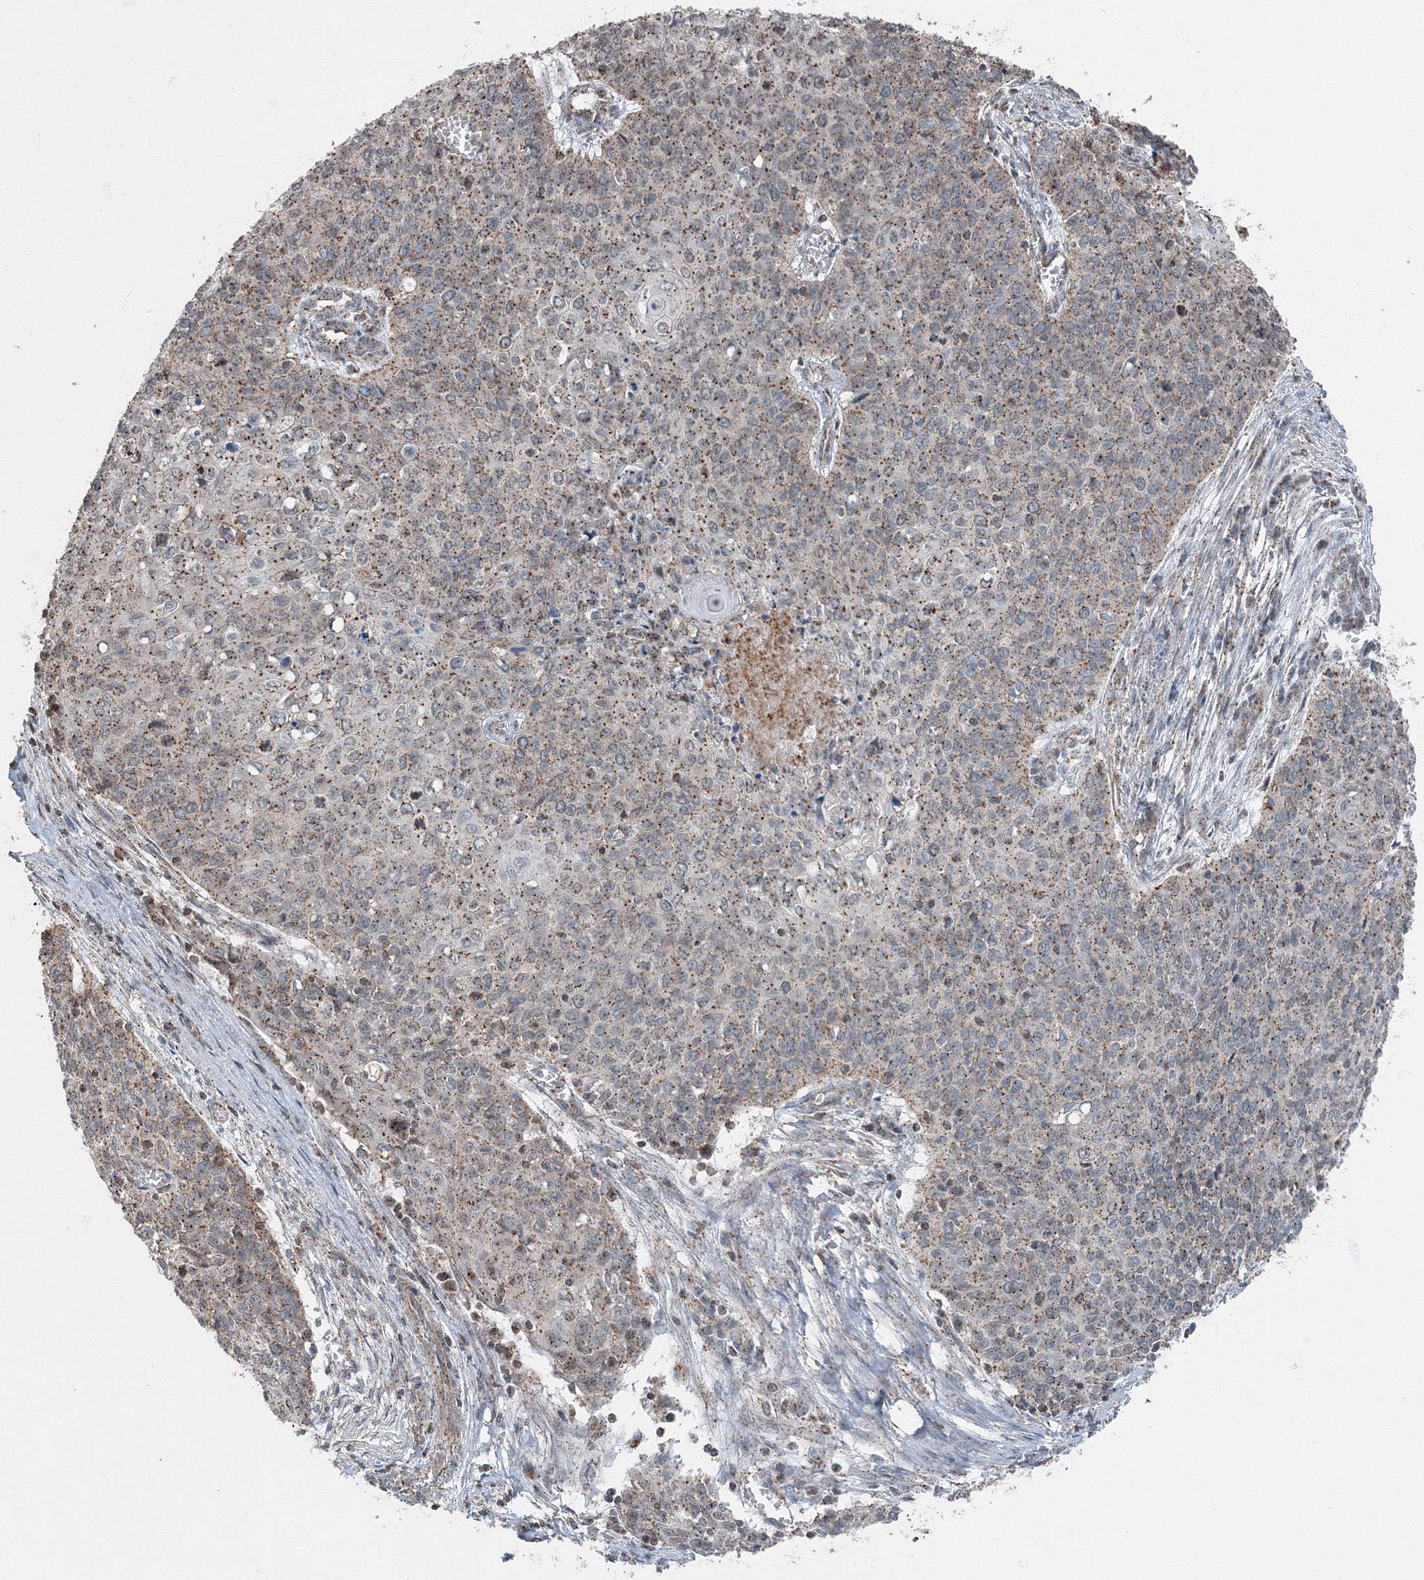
{"staining": {"intensity": "moderate", "quantity": ">75%", "location": "cytoplasmic/membranous"}, "tissue": "cervical cancer", "cell_type": "Tumor cells", "image_type": "cancer", "snomed": [{"axis": "morphology", "description": "Squamous cell carcinoma, NOS"}, {"axis": "topography", "description": "Cervix"}], "caption": "The immunohistochemical stain labels moderate cytoplasmic/membranous staining in tumor cells of cervical squamous cell carcinoma tissue.", "gene": "AASDH", "patient": {"sex": "female", "age": 39}}